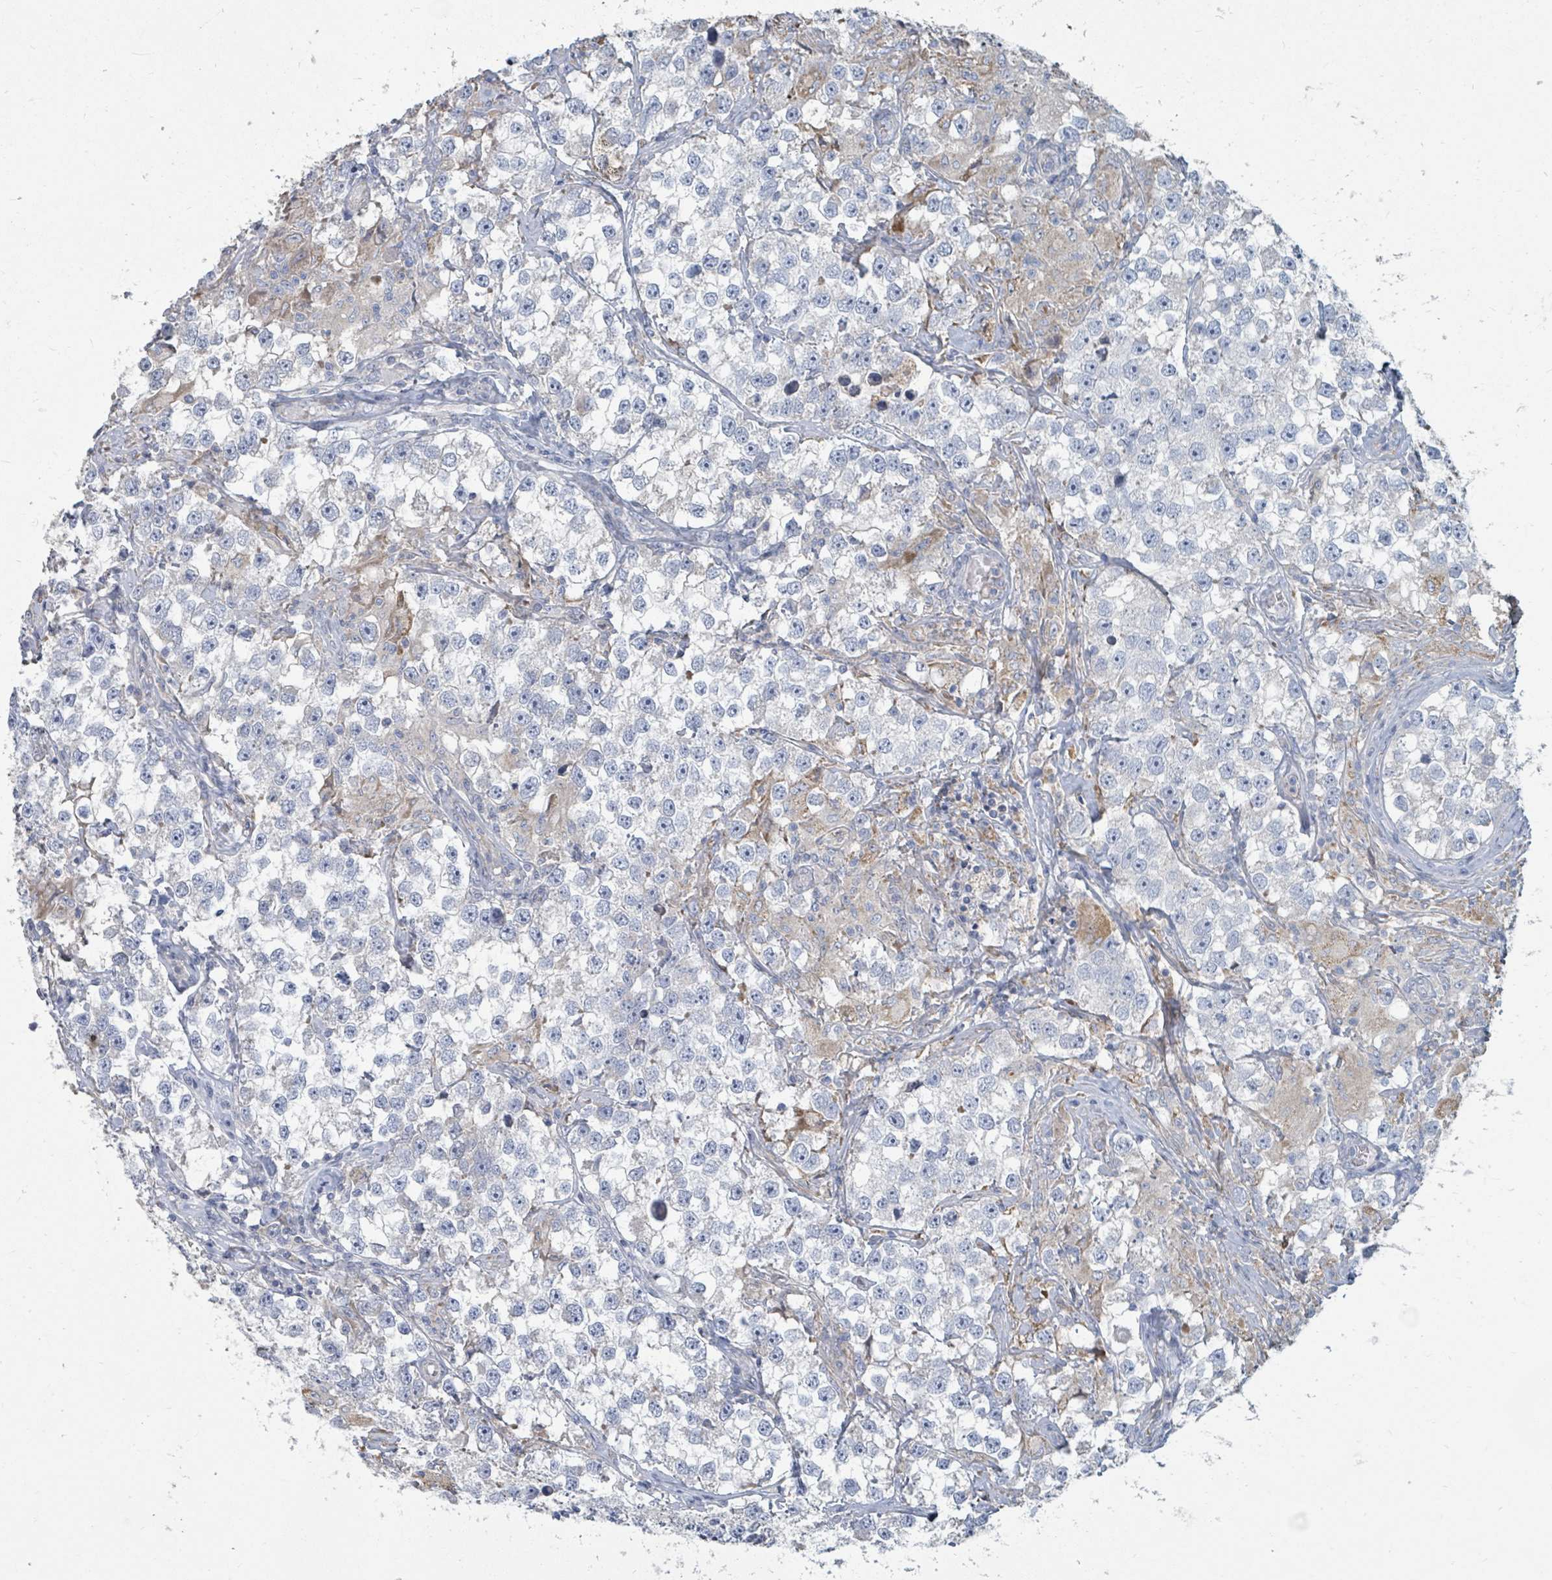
{"staining": {"intensity": "negative", "quantity": "none", "location": "none"}, "tissue": "testis cancer", "cell_type": "Tumor cells", "image_type": "cancer", "snomed": [{"axis": "morphology", "description": "Seminoma, NOS"}, {"axis": "topography", "description": "Testis"}], "caption": "Histopathology image shows no significant protein expression in tumor cells of testis cancer (seminoma).", "gene": "ARGFX", "patient": {"sex": "male", "age": 46}}